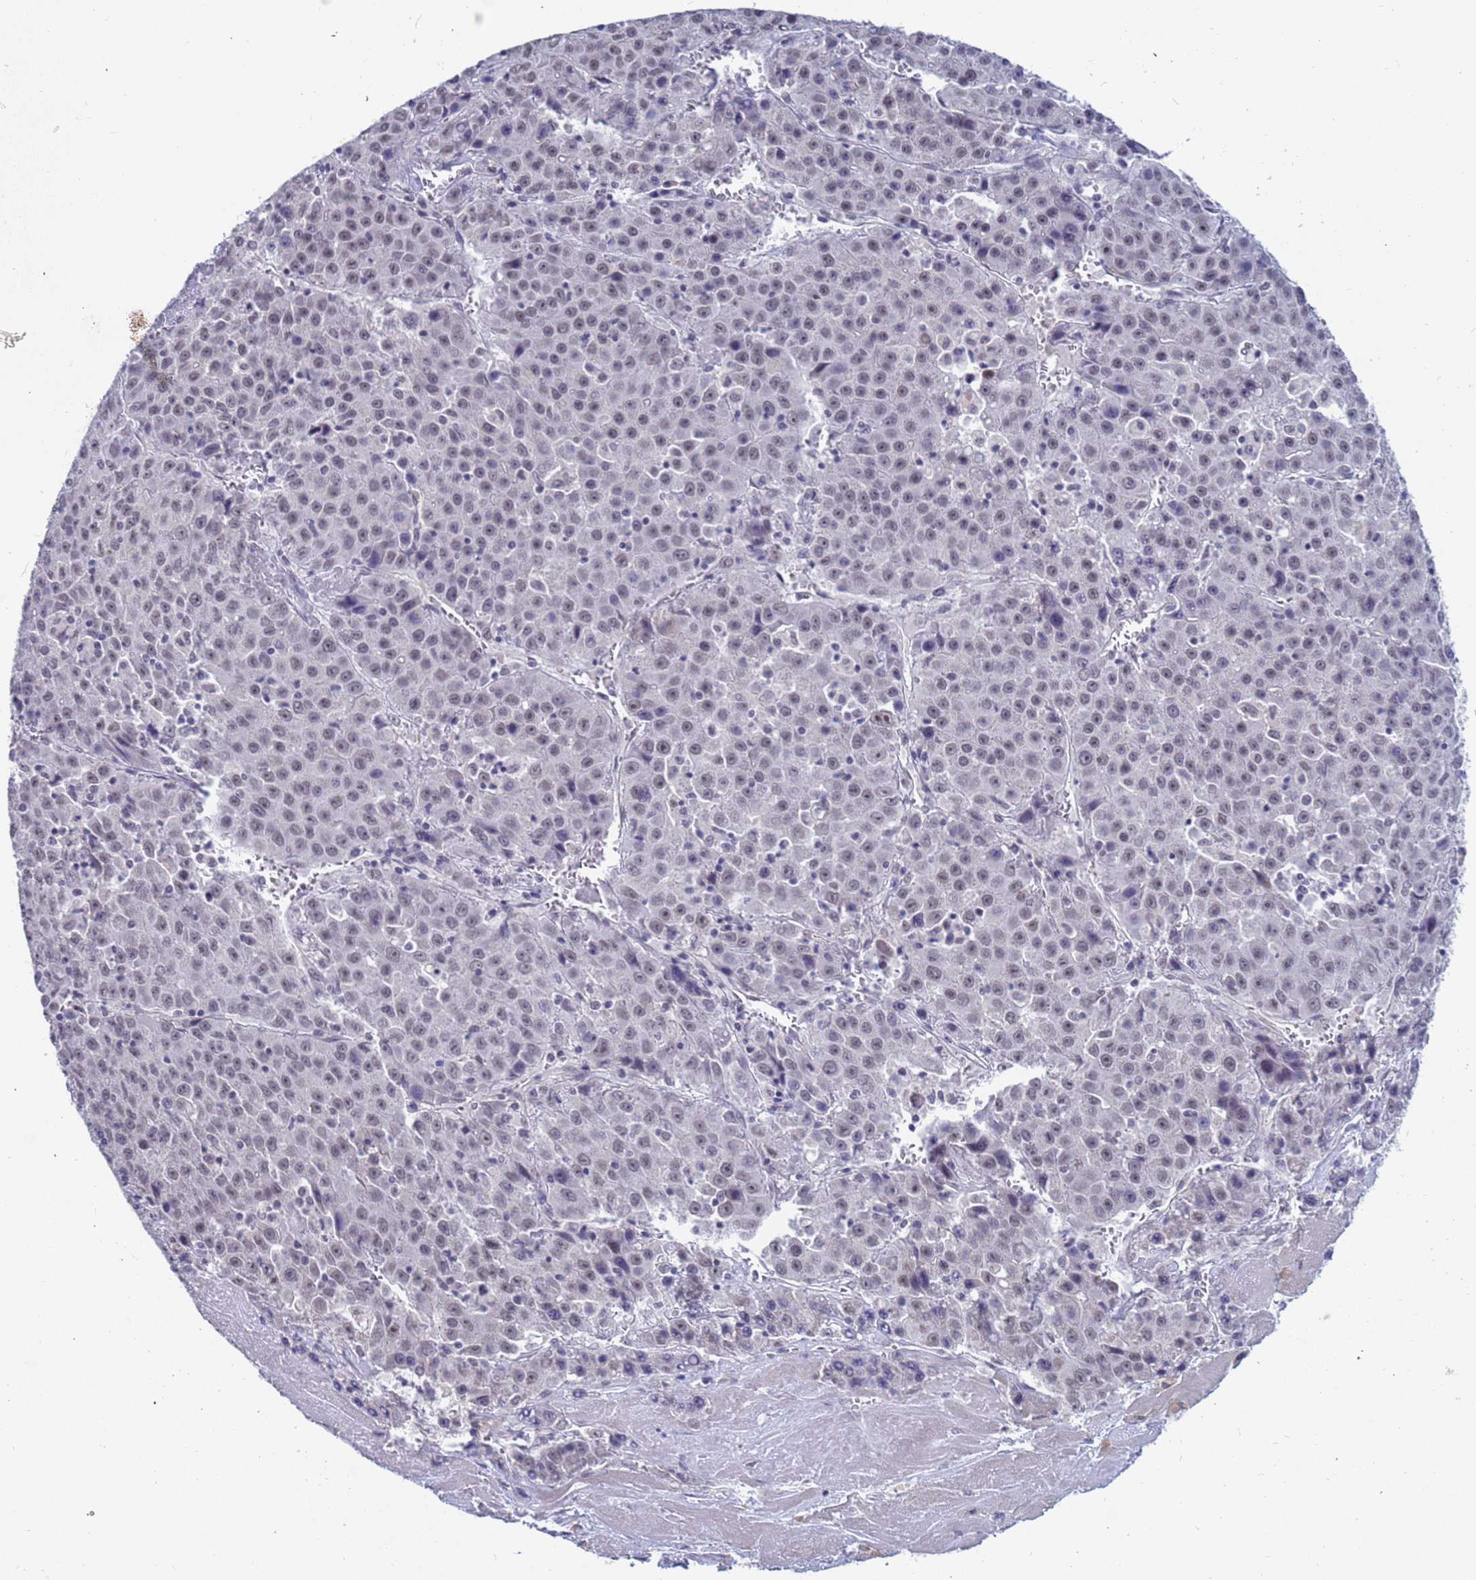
{"staining": {"intensity": "weak", "quantity": "<25%", "location": "nuclear"}, "tissue": "liver cancer", "cell_type": "Tumor cells", "image_type": "cancer", "snomed": [{"axis": "morphology", "description": "Carcinoma, Hepatocellular, NOS"}, {"axis": "topography", "description": "Liver"}], "caption": "This is an immunohistochemistry image of liver hepatocellular carcinoma. There is no positivity in tumor cells.", "gene": "CXorf65", "patient": {"sex": "female", "age": 53}}